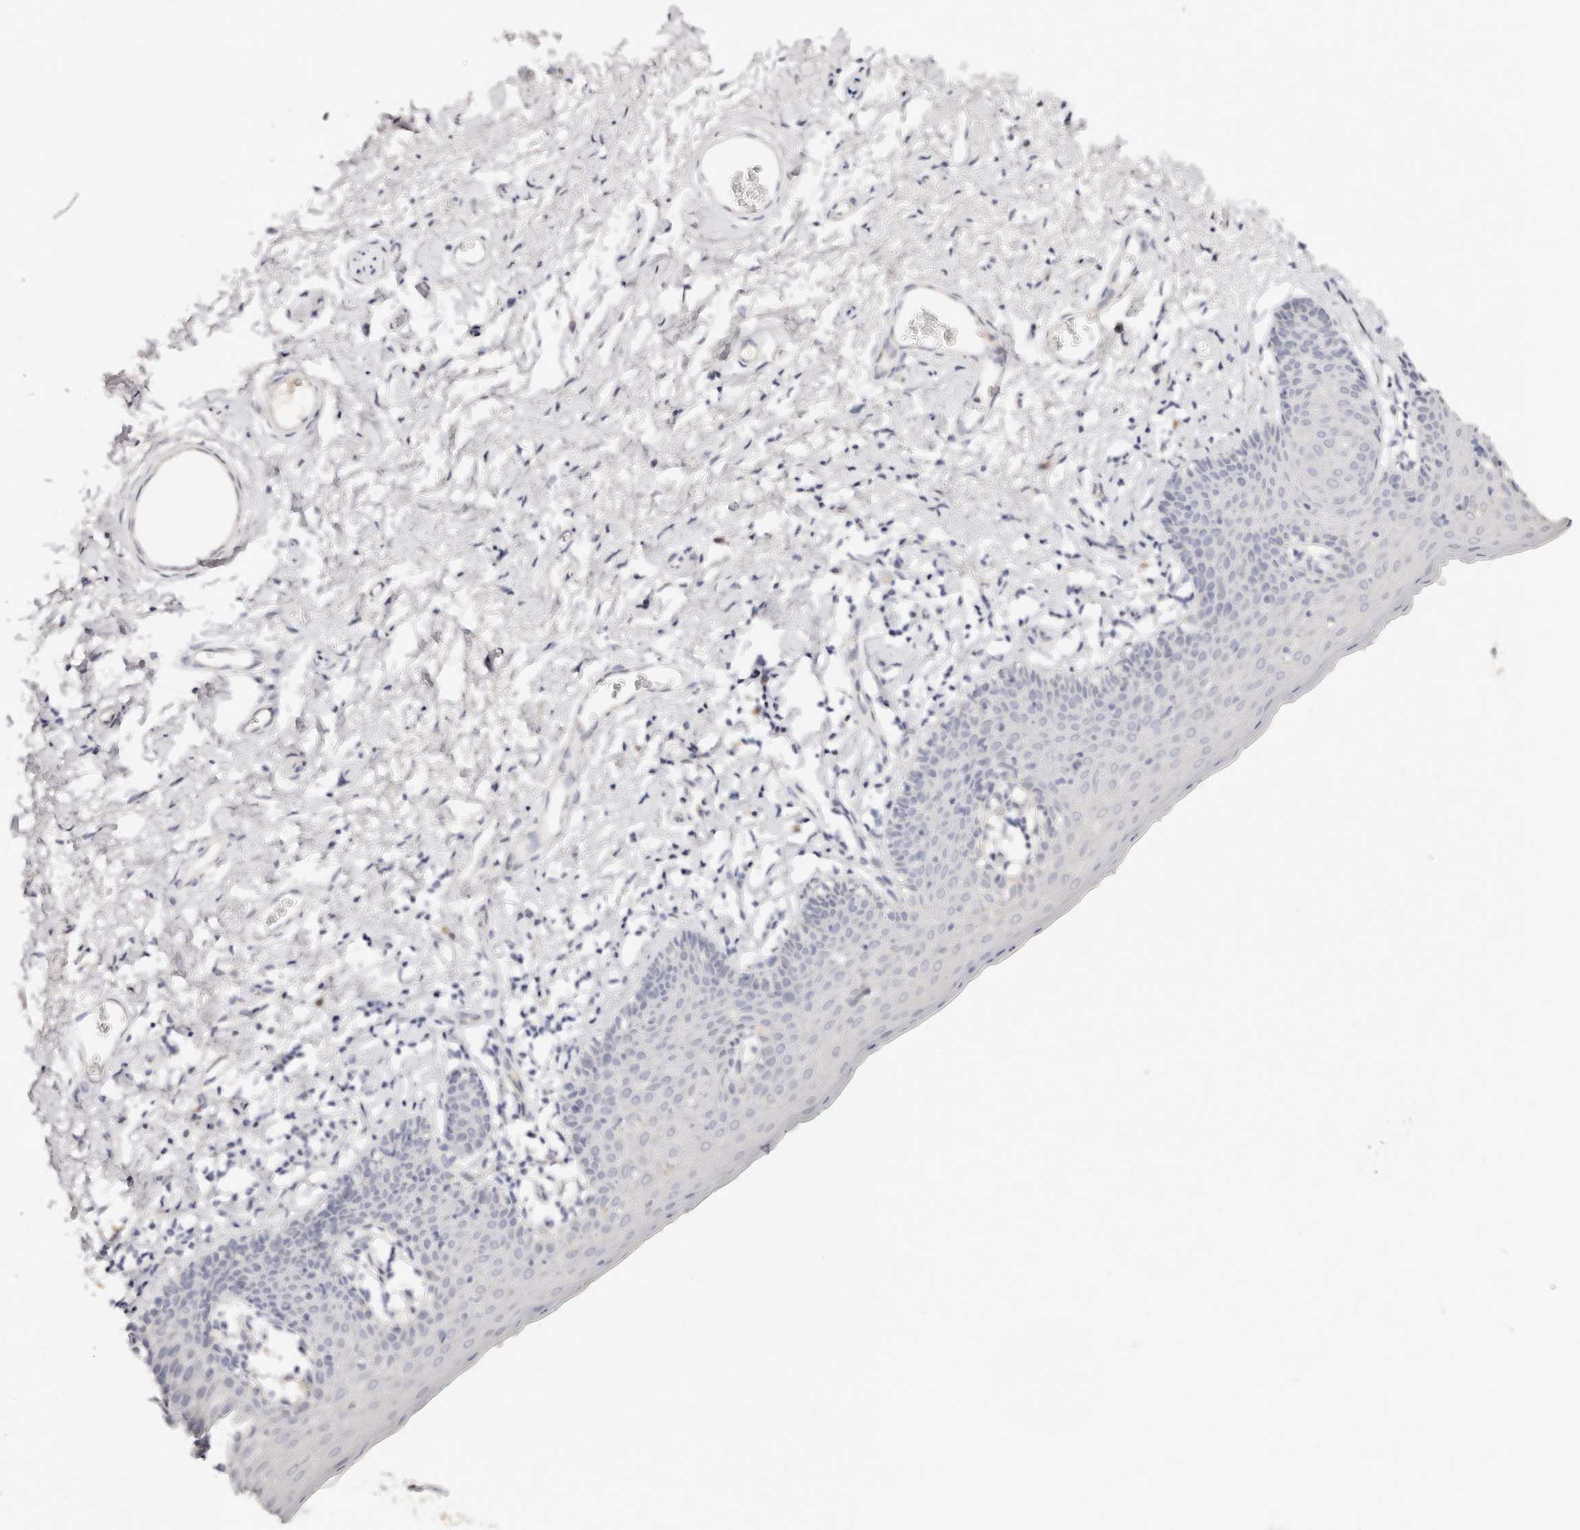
{"staining": {"intensity": "negative", "quantity": "none", "location": "none"}, "tissue": "skin", "cell_type": "Epidermal cells", "image_type": "normal", "snomed": [{"axis": "morphology", "description": "Normal tissue, NOS"}, {"axis": "topography", "description": "Vulva"}], "caption": "Photomicrograph shows no protein expression in epidermal cells of unremarkable skin.", "gene": "DNASE1", "patient": {"sex": "female", "age": 66}}